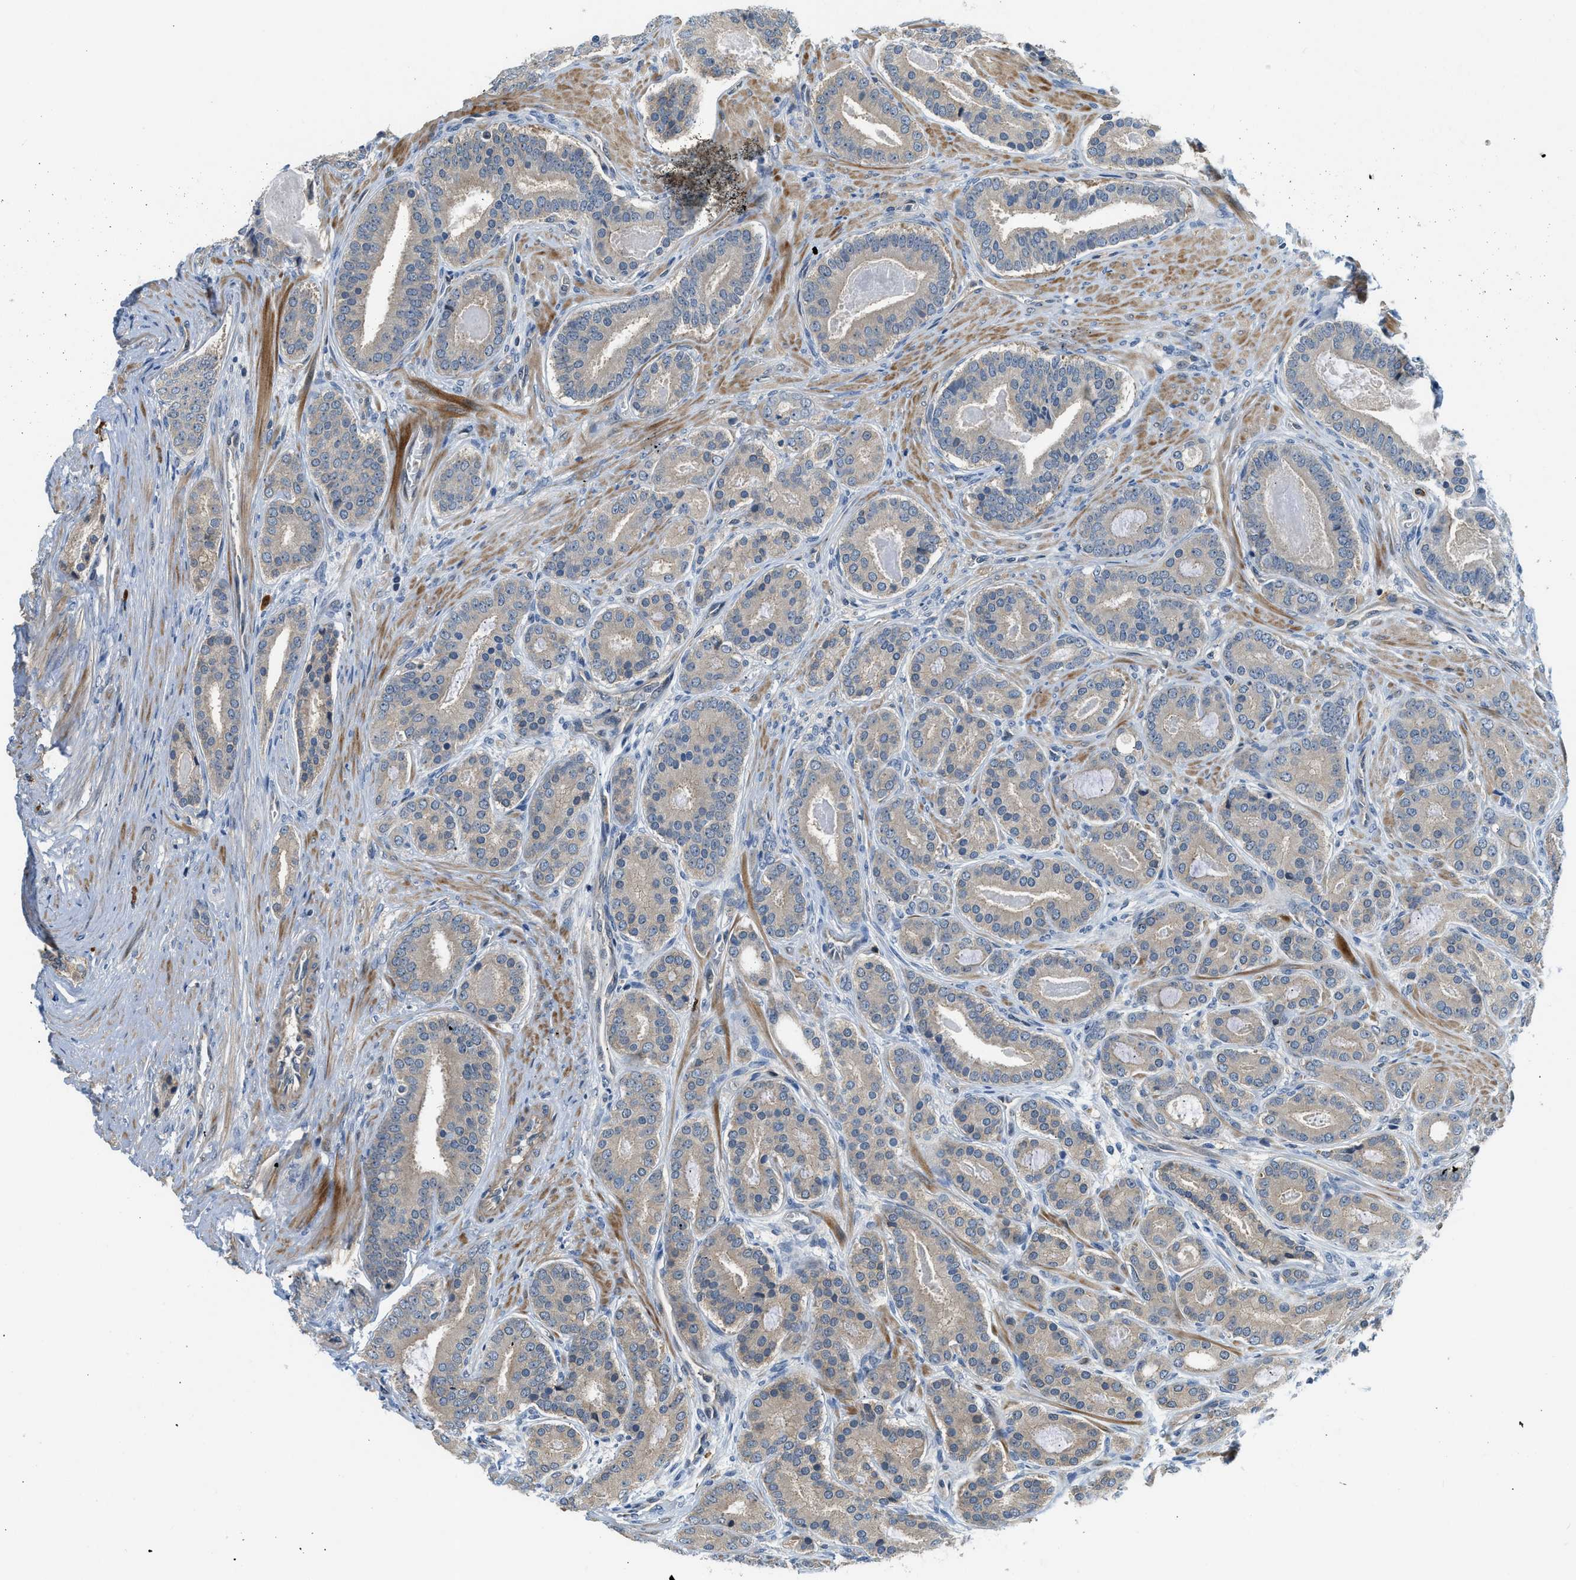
{"staining": {"intensity": "weak", "quantity": ">75%", "location": "cytoplasmic/membranous"}, "tissue": "prostate cancer", "cell_type": "Tumor cells", "image_type": "cancer", "snomed": [{"axis": "morphology", "description": "Adenocarcinoma, High grade"}, {"axis": "topography", "description": "Prostate"}], "caption": "This is an image of IHC staining of prostate adenocarcinoma (high-grade), which shows weak staining in the cytoplasmic/membranous of tumor cells.", "gene": "CBLB", "patient": {"sex": "male", "age": 60}}